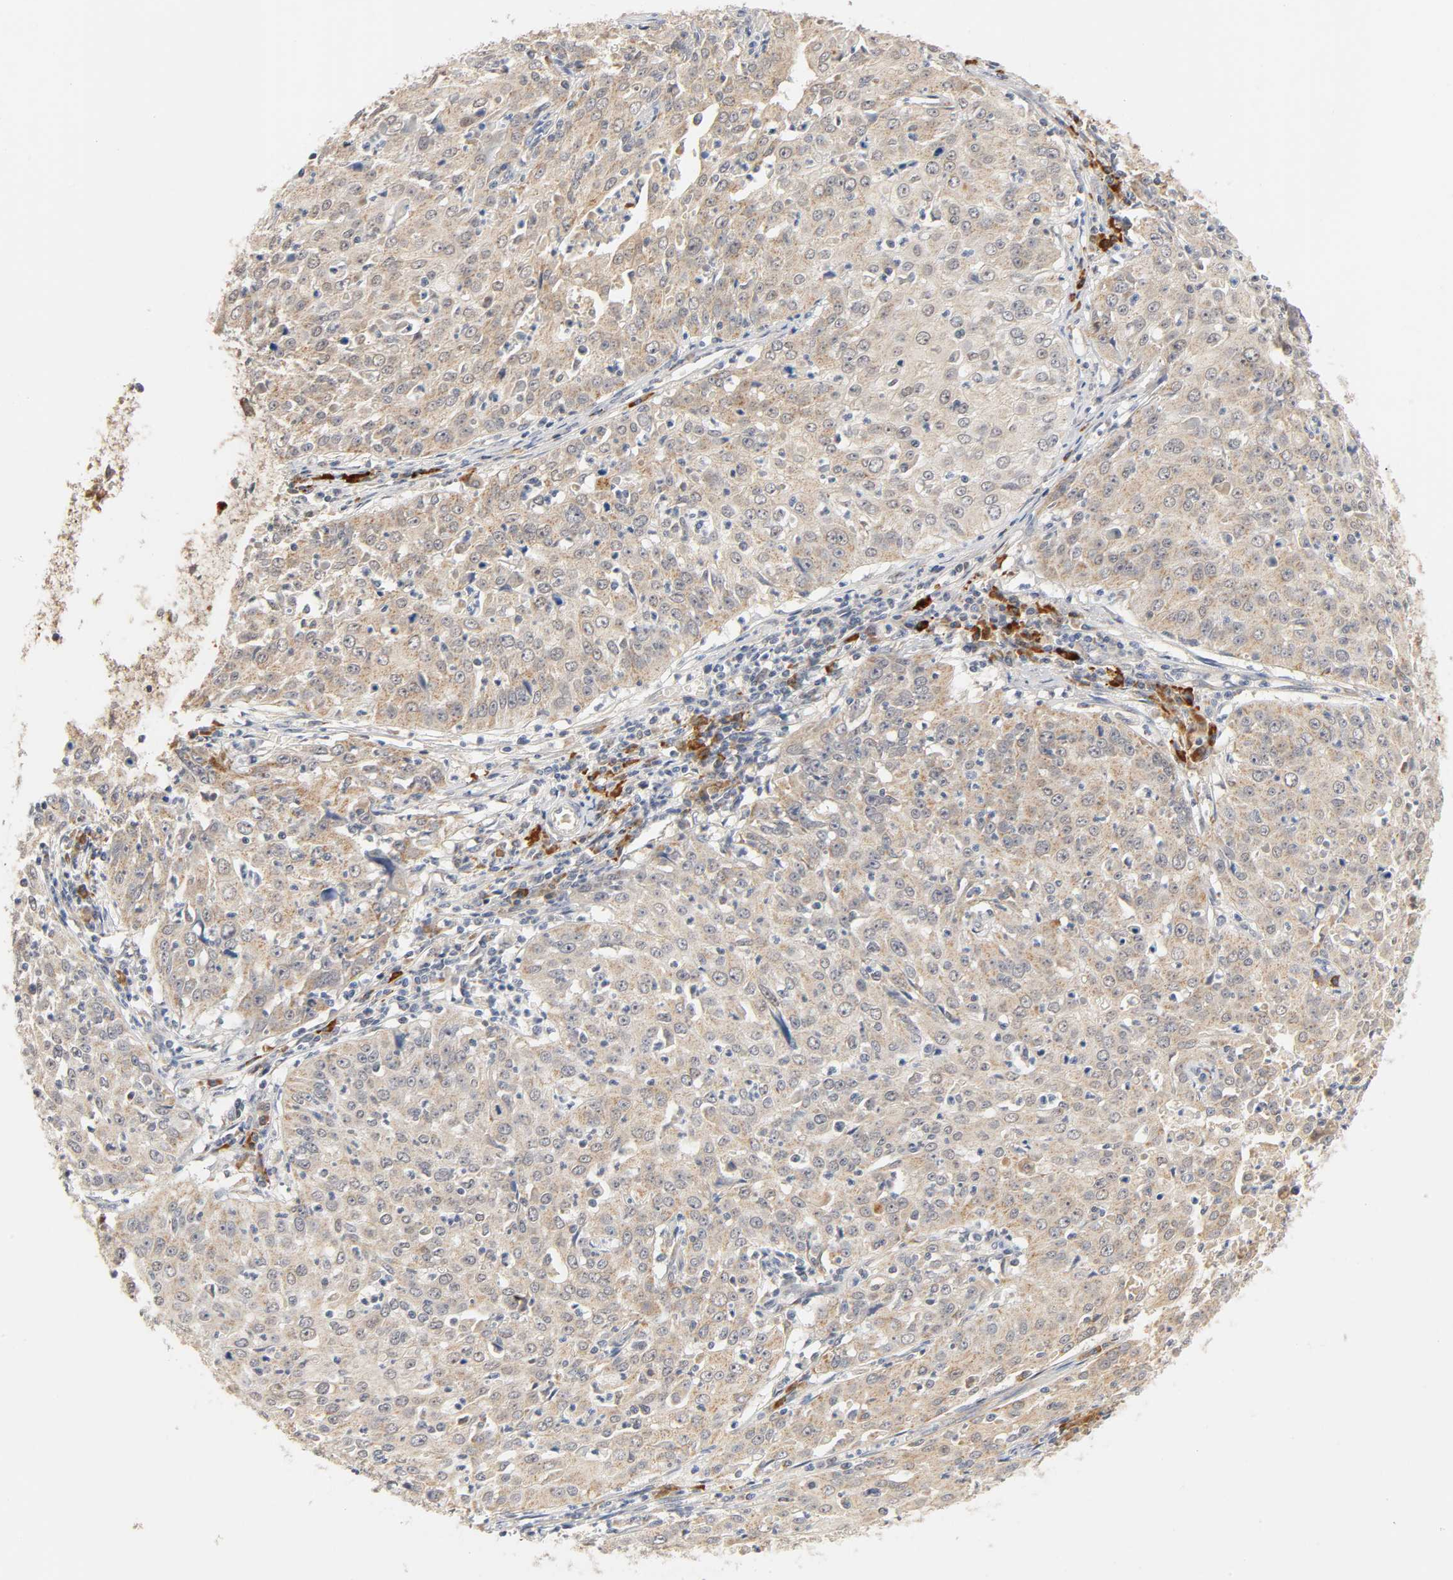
{"staining": {"intensity": "moderate", "quantity": "25%-75%", "location": "cytoplasmic/membranous"}, "tissue": "cervical cancer", "cell_type": "Tumor cells", "image_type": "cancer", "snomed": [{"axis": "morphology", "description": "Squamous cell carcinoma, NOS"}, {"axis": "topography", "description": "Cervix"}], "caption": "A high-resolution photomicrograph shows immunohistochemistry (IHC) staining of squamous cell carcinoma (cervical), which reveals moderate cytoplasmic/membranous expression in about 25%-75% of tumor cells.", "gene": "GSTZ1", "patient": {"sex": "female", "age": 39}}